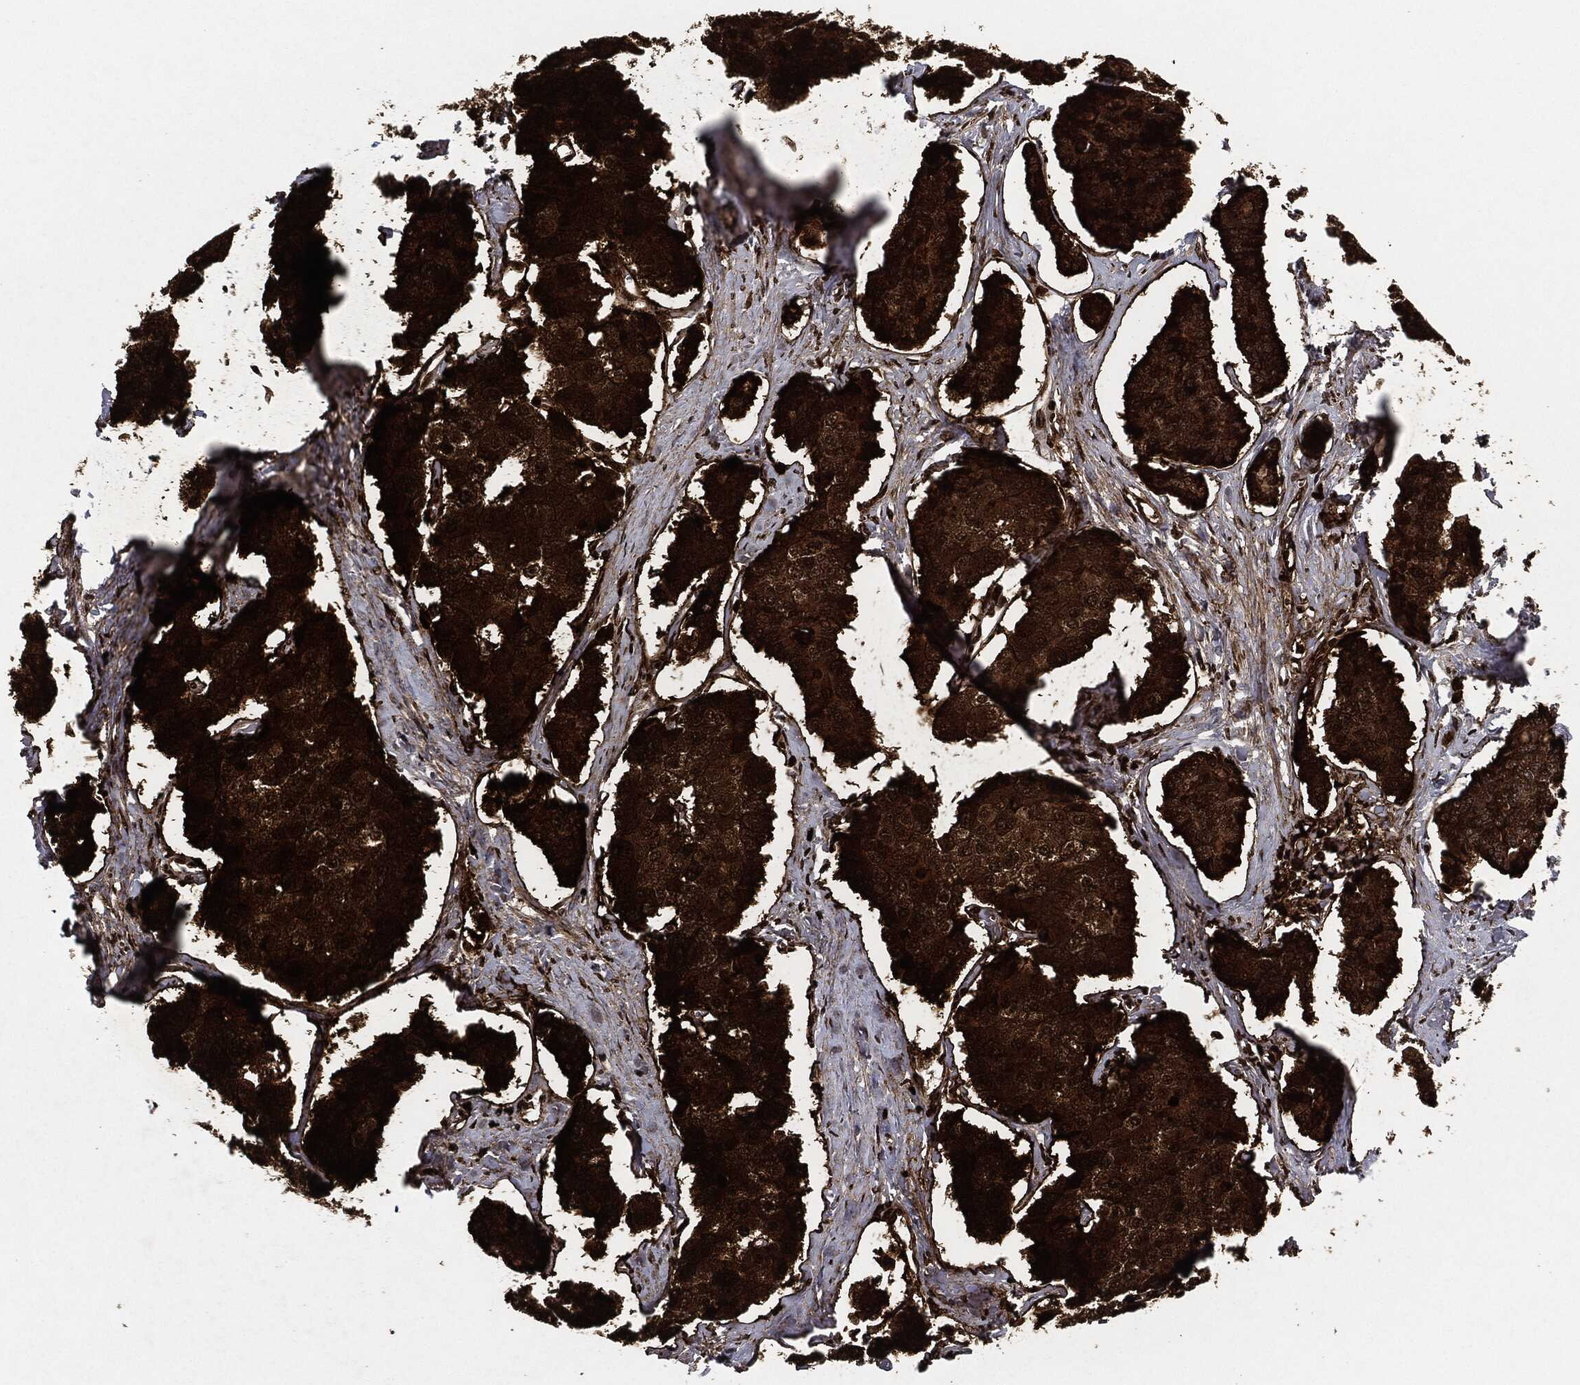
{"staining": {"intensity": "strong", "quantity": ">75%", "location": "cytoplasmic/membranous,nuclear"}, "tissue": "carcinoid", "cell_type": "Tumor cells", "image_type": "cancer", "snomed": [{"axis": "morphology", "description": "Carcinoid, malignant, NOS"}, {"axis": "topography", "description": "Small intestine"}], "caption": "Carcinoid stained with a protein marker reveals strong staining in tumor cells.", "gene": "NANOS3", "patient": {"sex": "female", "age": 65}}